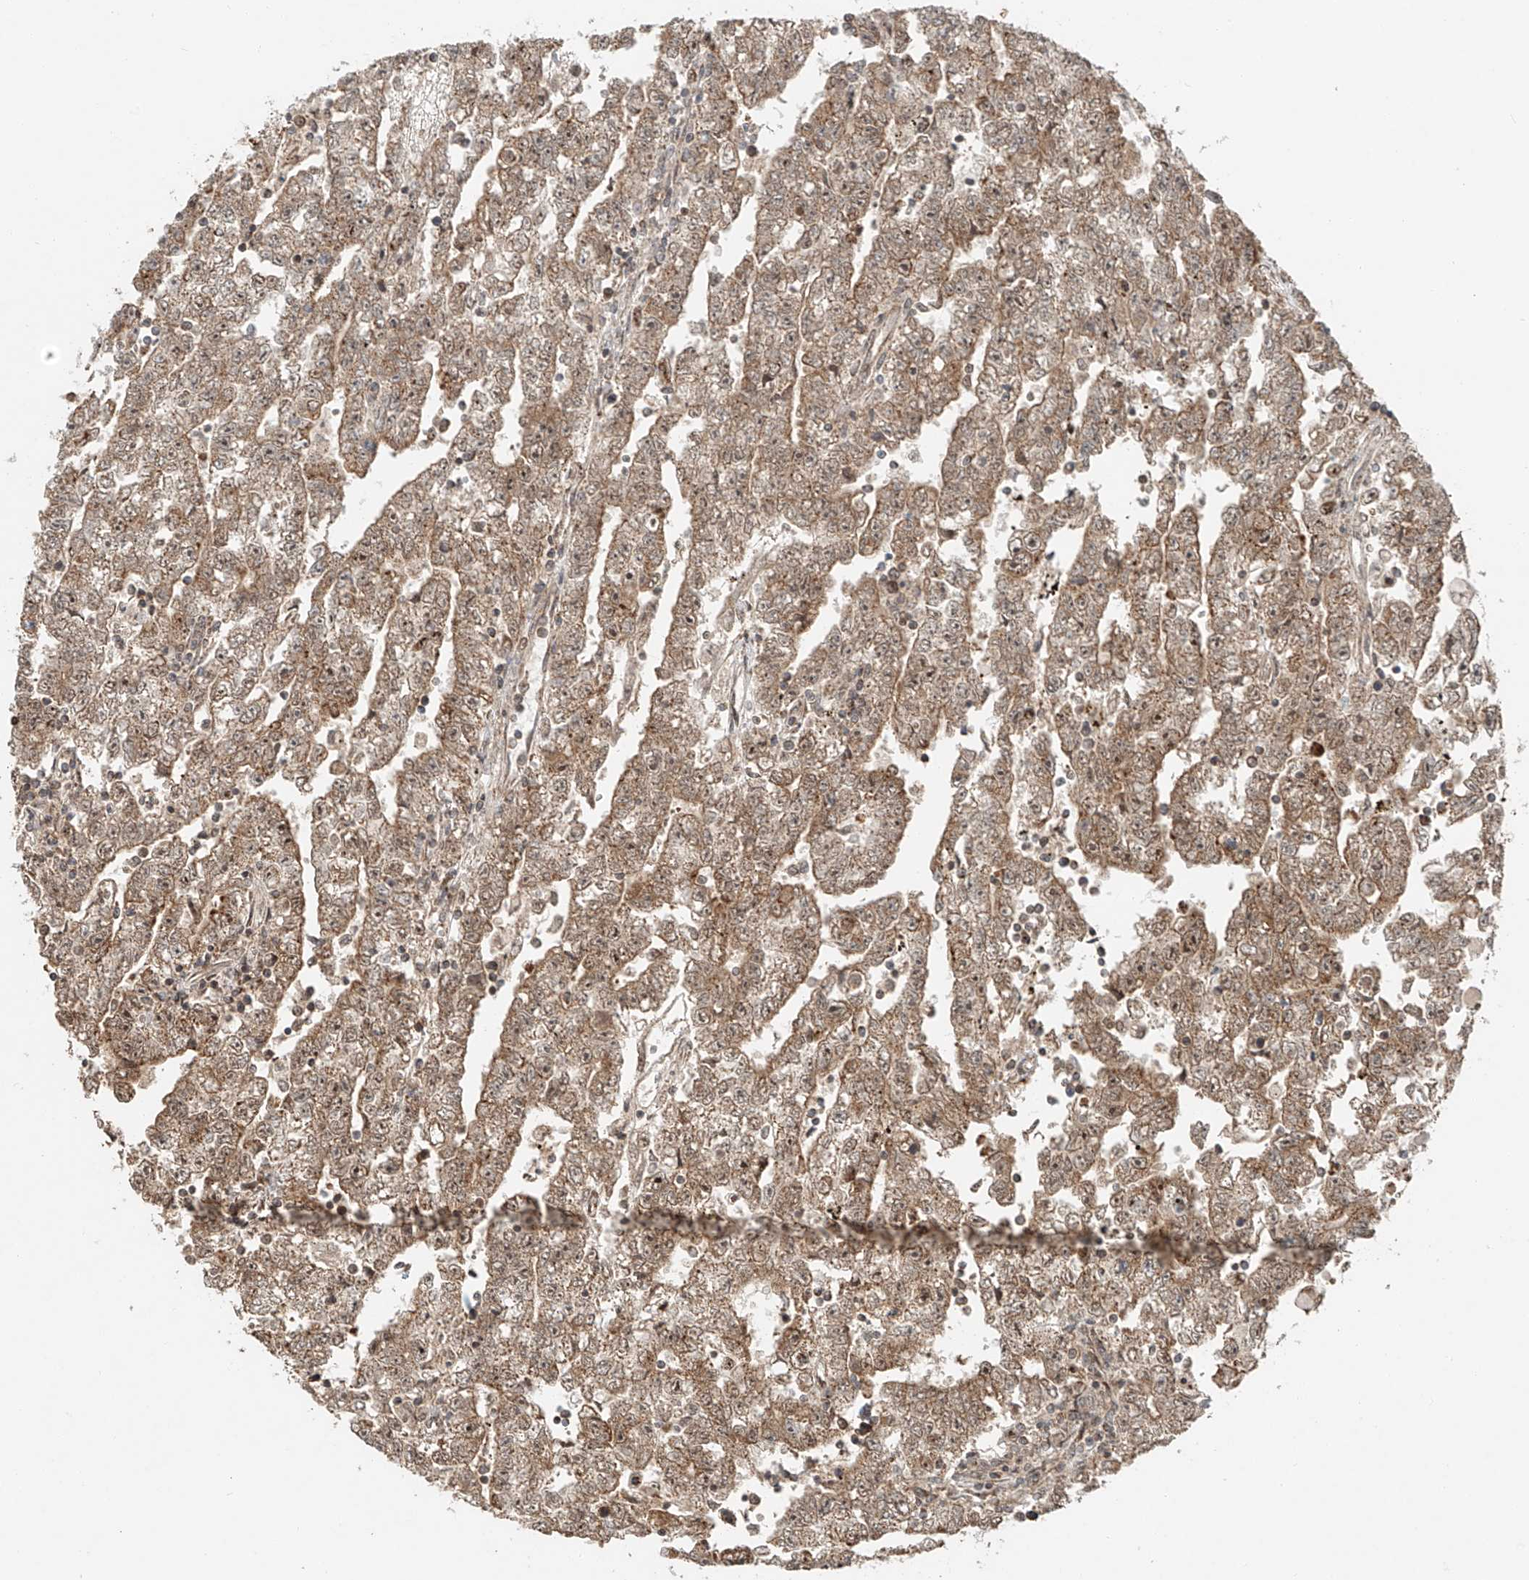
{"staining": {"intensity": "moderate", "quantity": ">75%", "location": "cytoplasmic/membranous"}, "tissue": "testis cancer", "cell_type": "Tumor cells", "image_type": "cancer", "snomed": [{"axis": "morphology", "description": "Carcinoma, Embryonal, NOS"}, {"axis": "topography", "description": "Testis"}], "caption": "The micrograph exhibits staining of testis cancer (embryonal carcinoma), revealing moderate cytoplasmic/membranous protein staining (brown color) within tumor cells.", "gene": "SYTL3", "patient": {"sex": "male", "age": 25}}